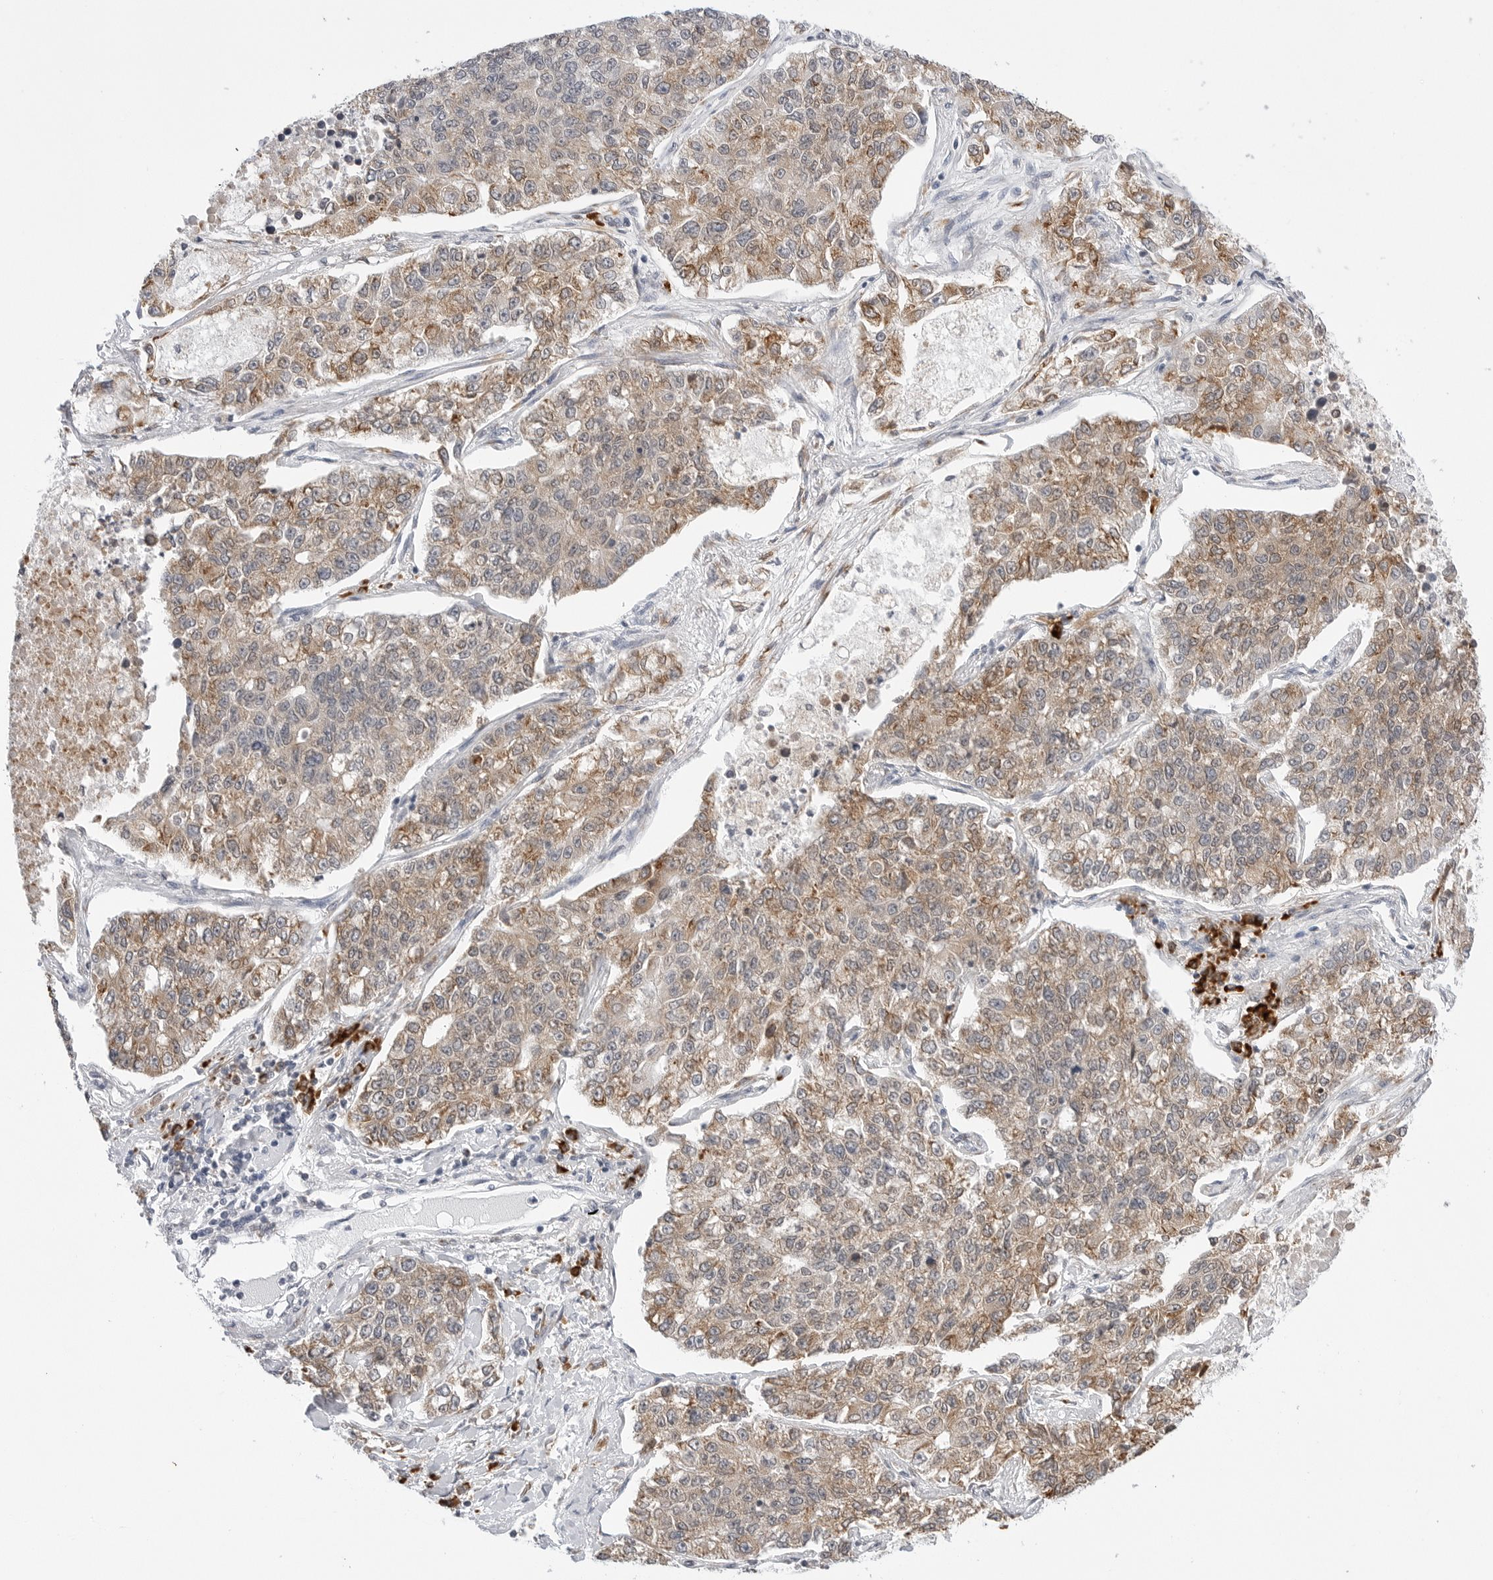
{"staining": {"intensity": "moderate", "quantity": "25%-75%", "location": "cytoplasmic/membranous"}, "tissue": "lung cancer", "cell_type": "Tumor cells", "image_type": "cancer", "snomed": [{"axis": "morphology", "description": "Adenocarcinoma, NOS"}, {"axis": "topography", "description": "Lung"}], "caption": "Lung cancer stained for a protein demonstrates moderate cytoplasmic/membranous positivity in tumor cells. Using DAB (brown) and hematoxylin (blue) stains, captured at high magnification using brightfield microscopy.", "gene": "RPN1", "patient": {"sex": "male", "age": 49}}